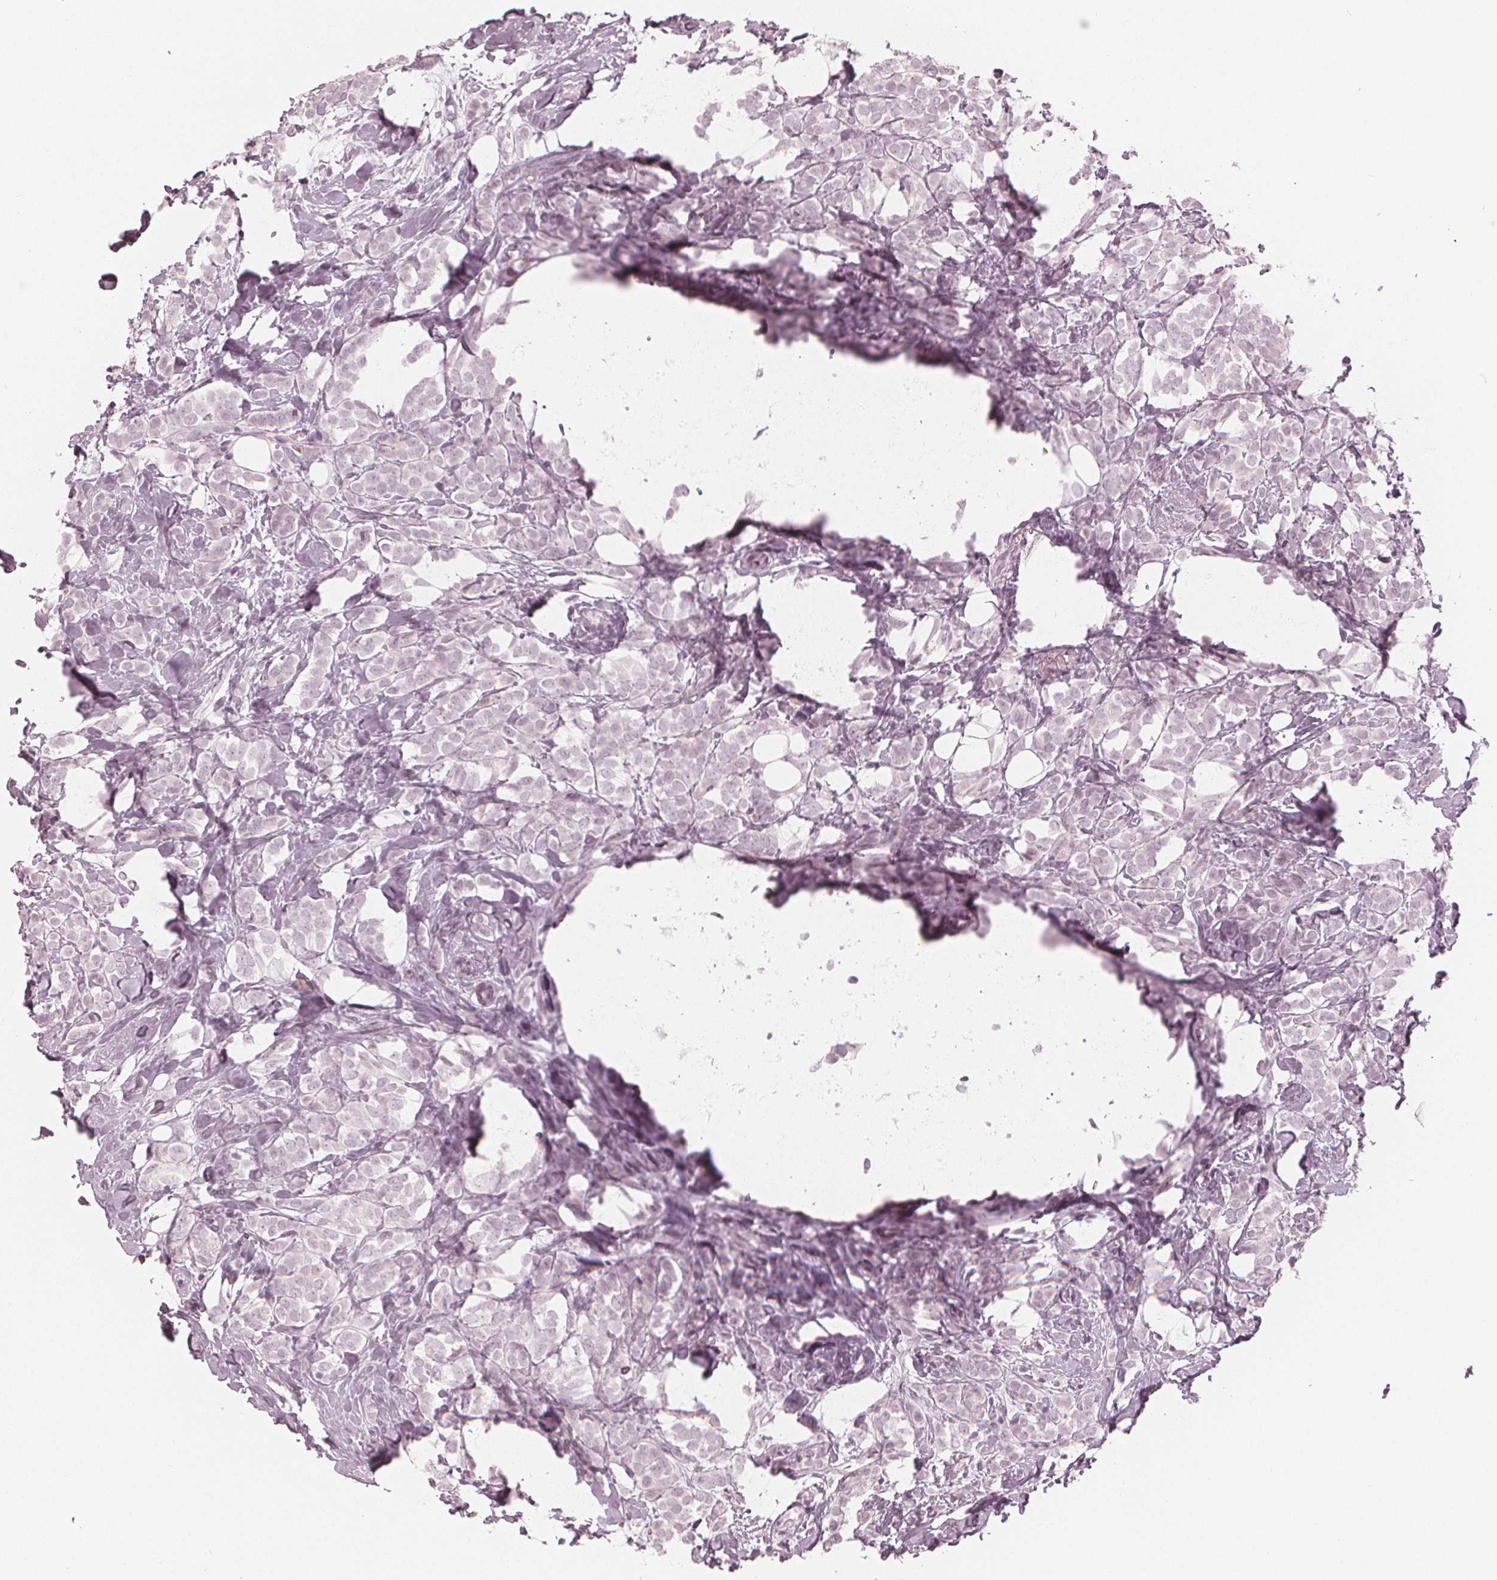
{"staining": {"intensity": "negative", "quantity": "none", "location": "none"}, "tissue": "breast cancer", "cell_type": "Tumor cells", "image_type": "cancer", "snomed": [{"axis": "morphology", "description": "Lobular carcinoma"}, {"axis": "topography", "description": "Breast"}], "caption": "High magnification brightfield microscopy of breast lobular carcinoma stained with DAB (3,3'-diaminobenzidine) (brown) and counterstained with hematoxylin (blue): tumor cells show no significant expression. The staining was performed using DAB to visualize the protein expression in brown, while the nuclei were stained in blue with hematoxylin (Magnification: 20x).", "gene": "PAEP", "patient": {"sex": "female", "age": 49}}